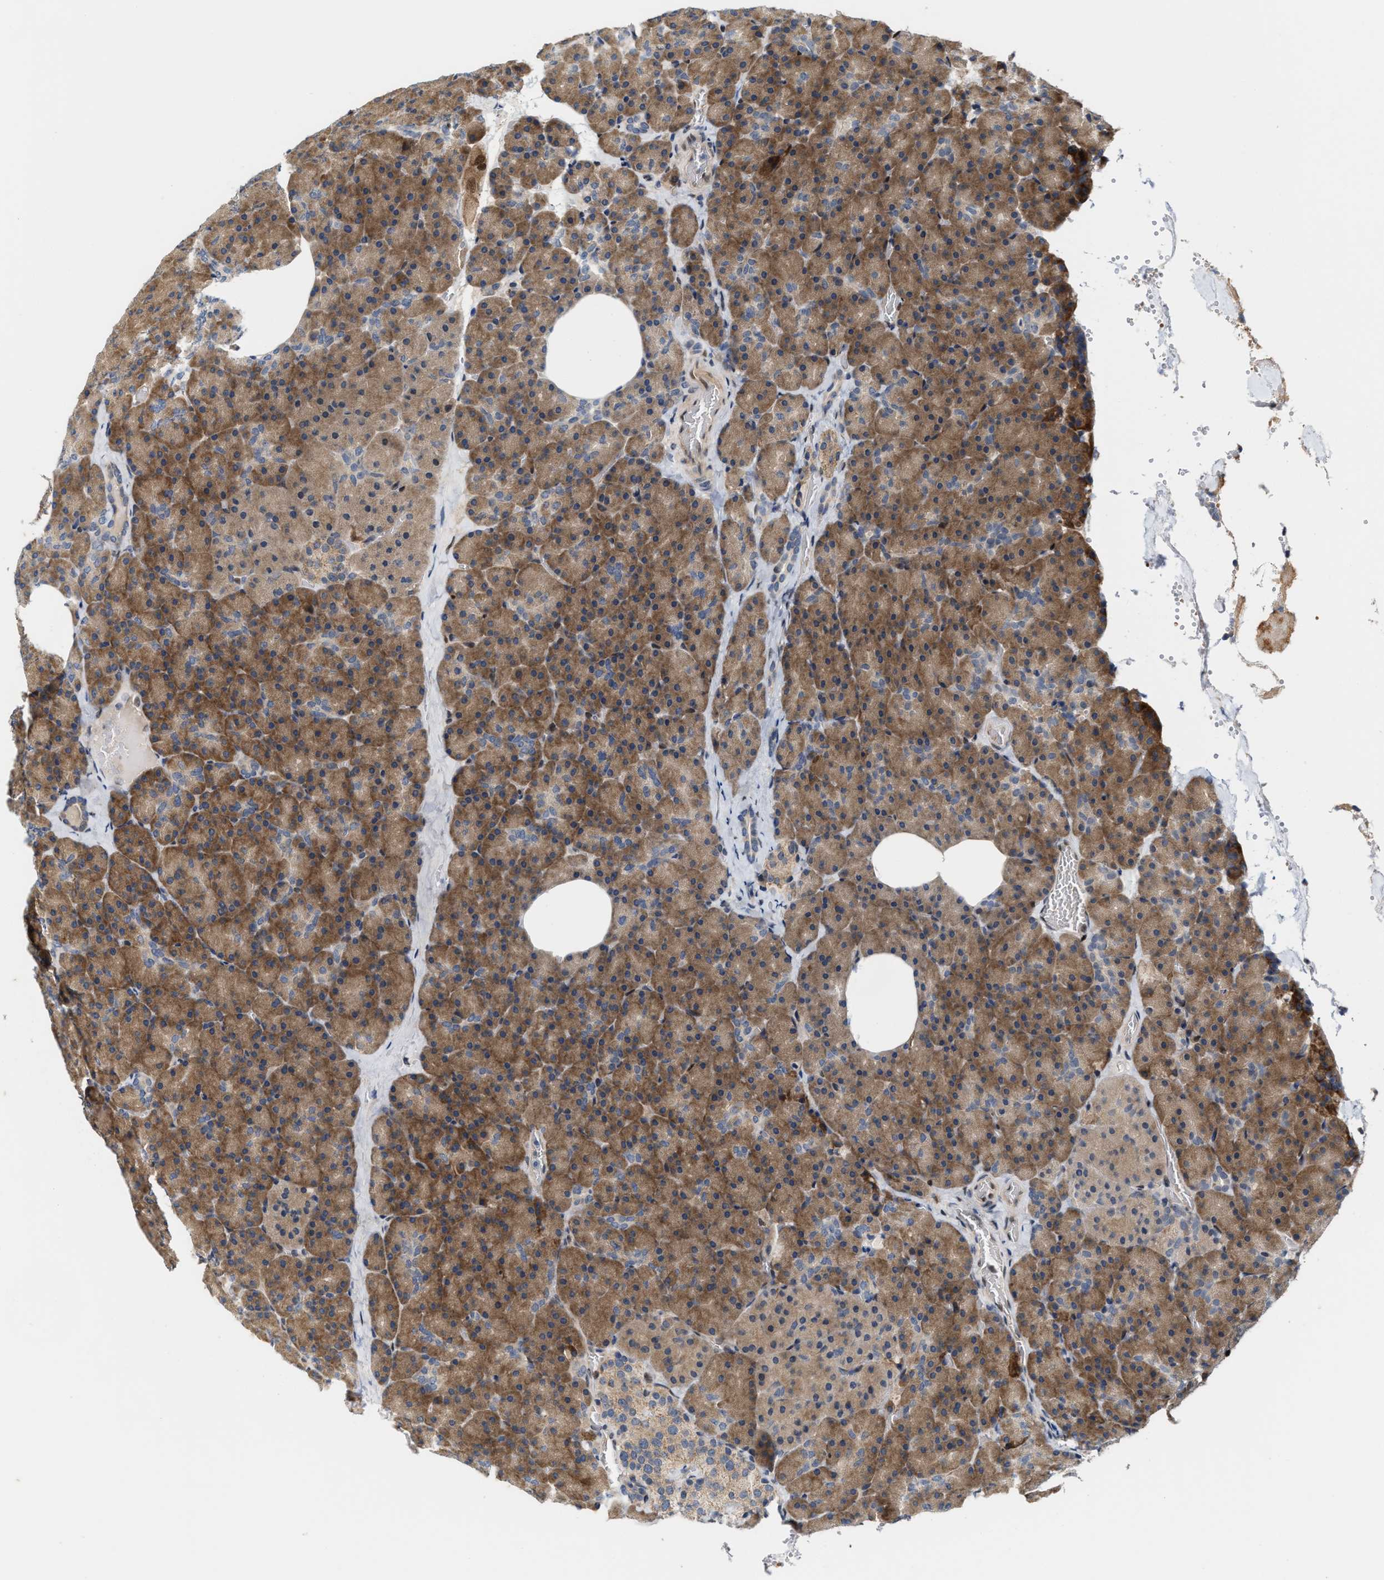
{"staining": {"intensity": "moderate", "quantity": ">75%", "location": "cytoplasmic/membranous"}, "tissue": "pancreas", "cell_type": "Exocrine glandular cells", "image_type": "normal", "snomed": [{"axis": "morphology", "description": "Normal tissue, NOS"}, {"axis": "morphology", "description": "Carcinoid, malignant, NOS"}, {"axis": "topography", "description": "Pancreas"}], "caption": "This micrograph exhibits IHC staining of normal pancreas, with medium moderate cytoplasmic/membranous positivity in about >75% of exocrine glandular cells.", "gene": "TCF4", "patient": {"sex": "female", "age": 35}}